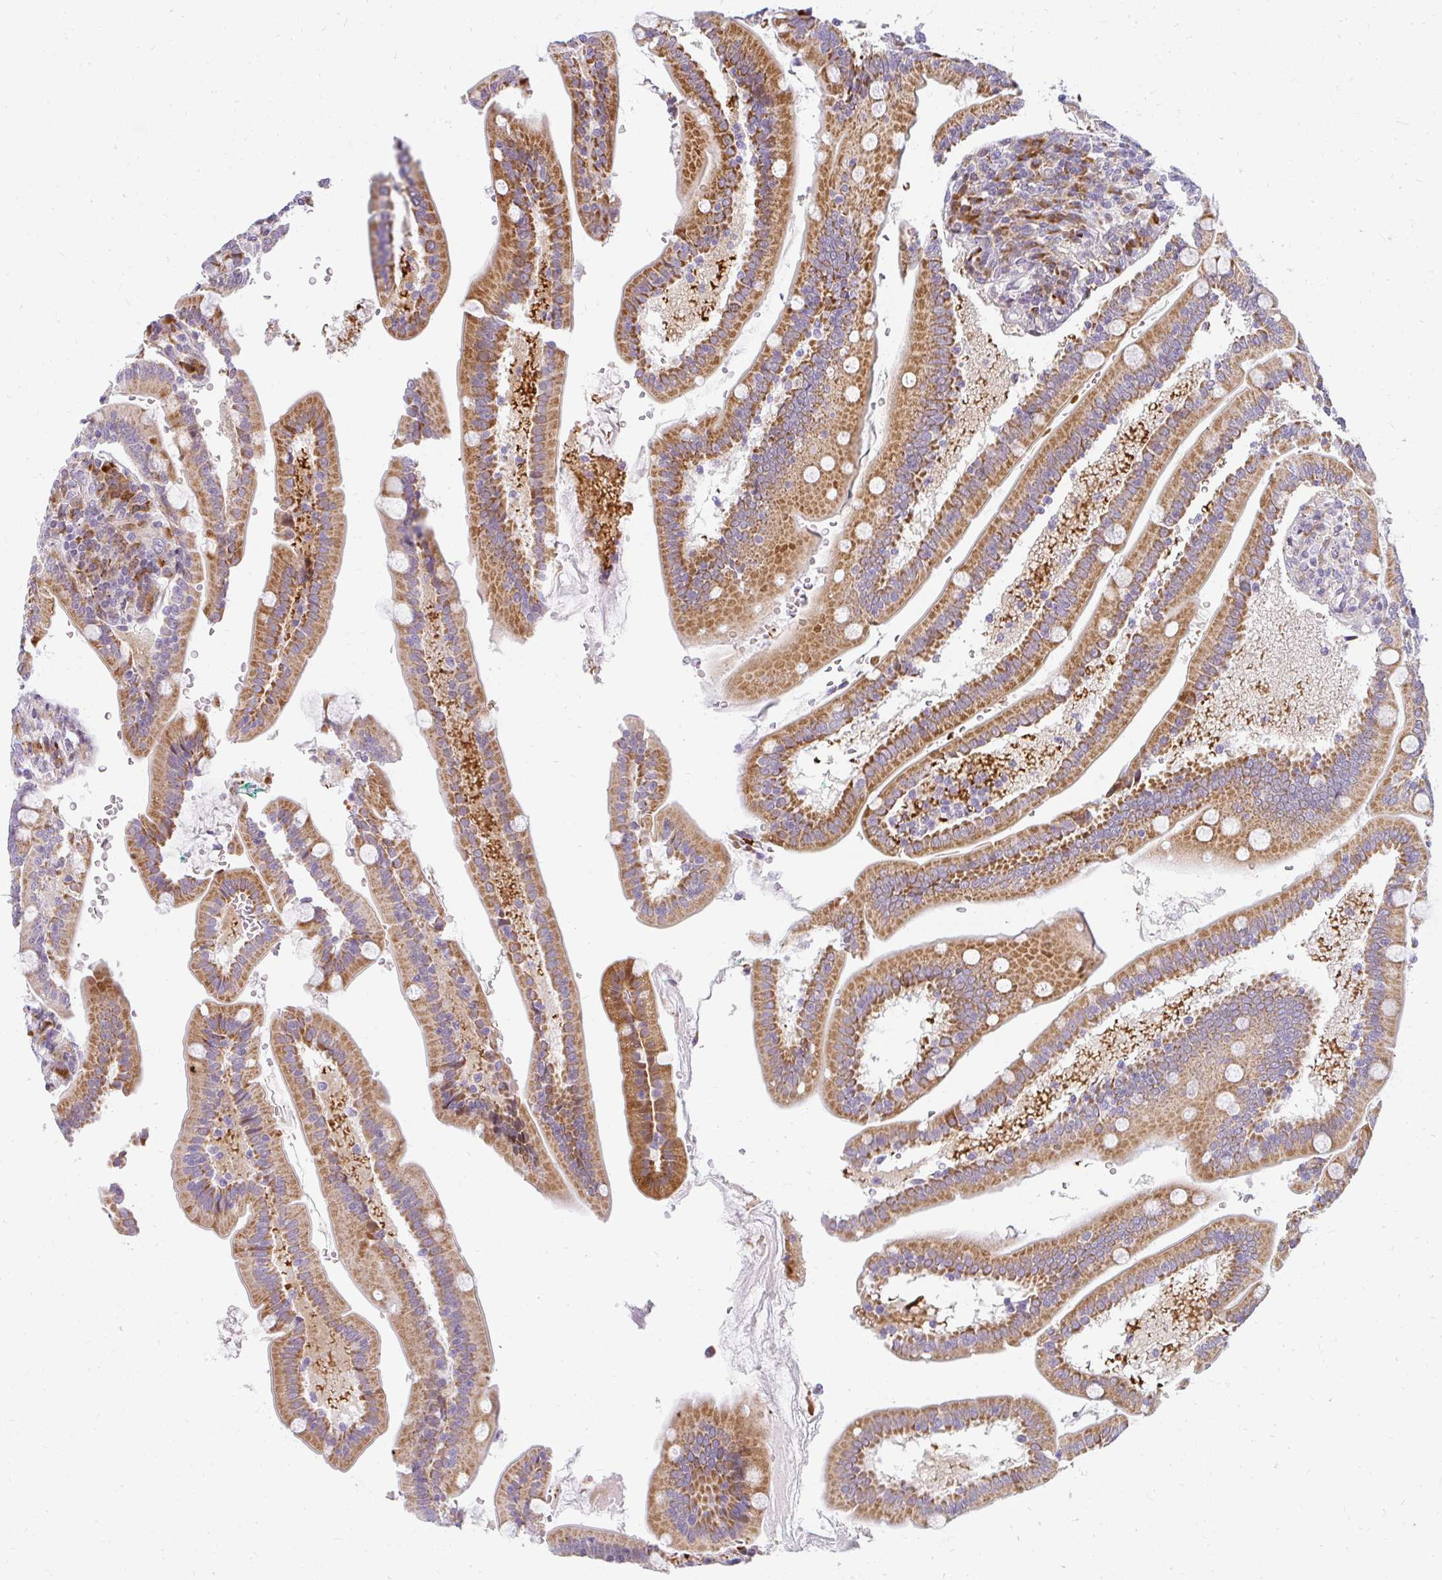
{"staining": {"intensity": "strong", "quantity": ">75%", "location": "cytoplasmic/membranous"}, "tissue": "duodenum", "cell_type": "Glandular cells", "image_type": "normal", "snomed": [{"axis": "morphology", "description": "Normal tissue, NOS"}, {"axis": "topography", "description": "Duodenum"}], "caption": "Normal duodenum reveals strong cytoplasmic/membranous staining in approximately >75% of glandular cells, visualized by immunohistochemistry.", "gene": "PLA2G5", "patient": {"sex": "female", "age": 67}}